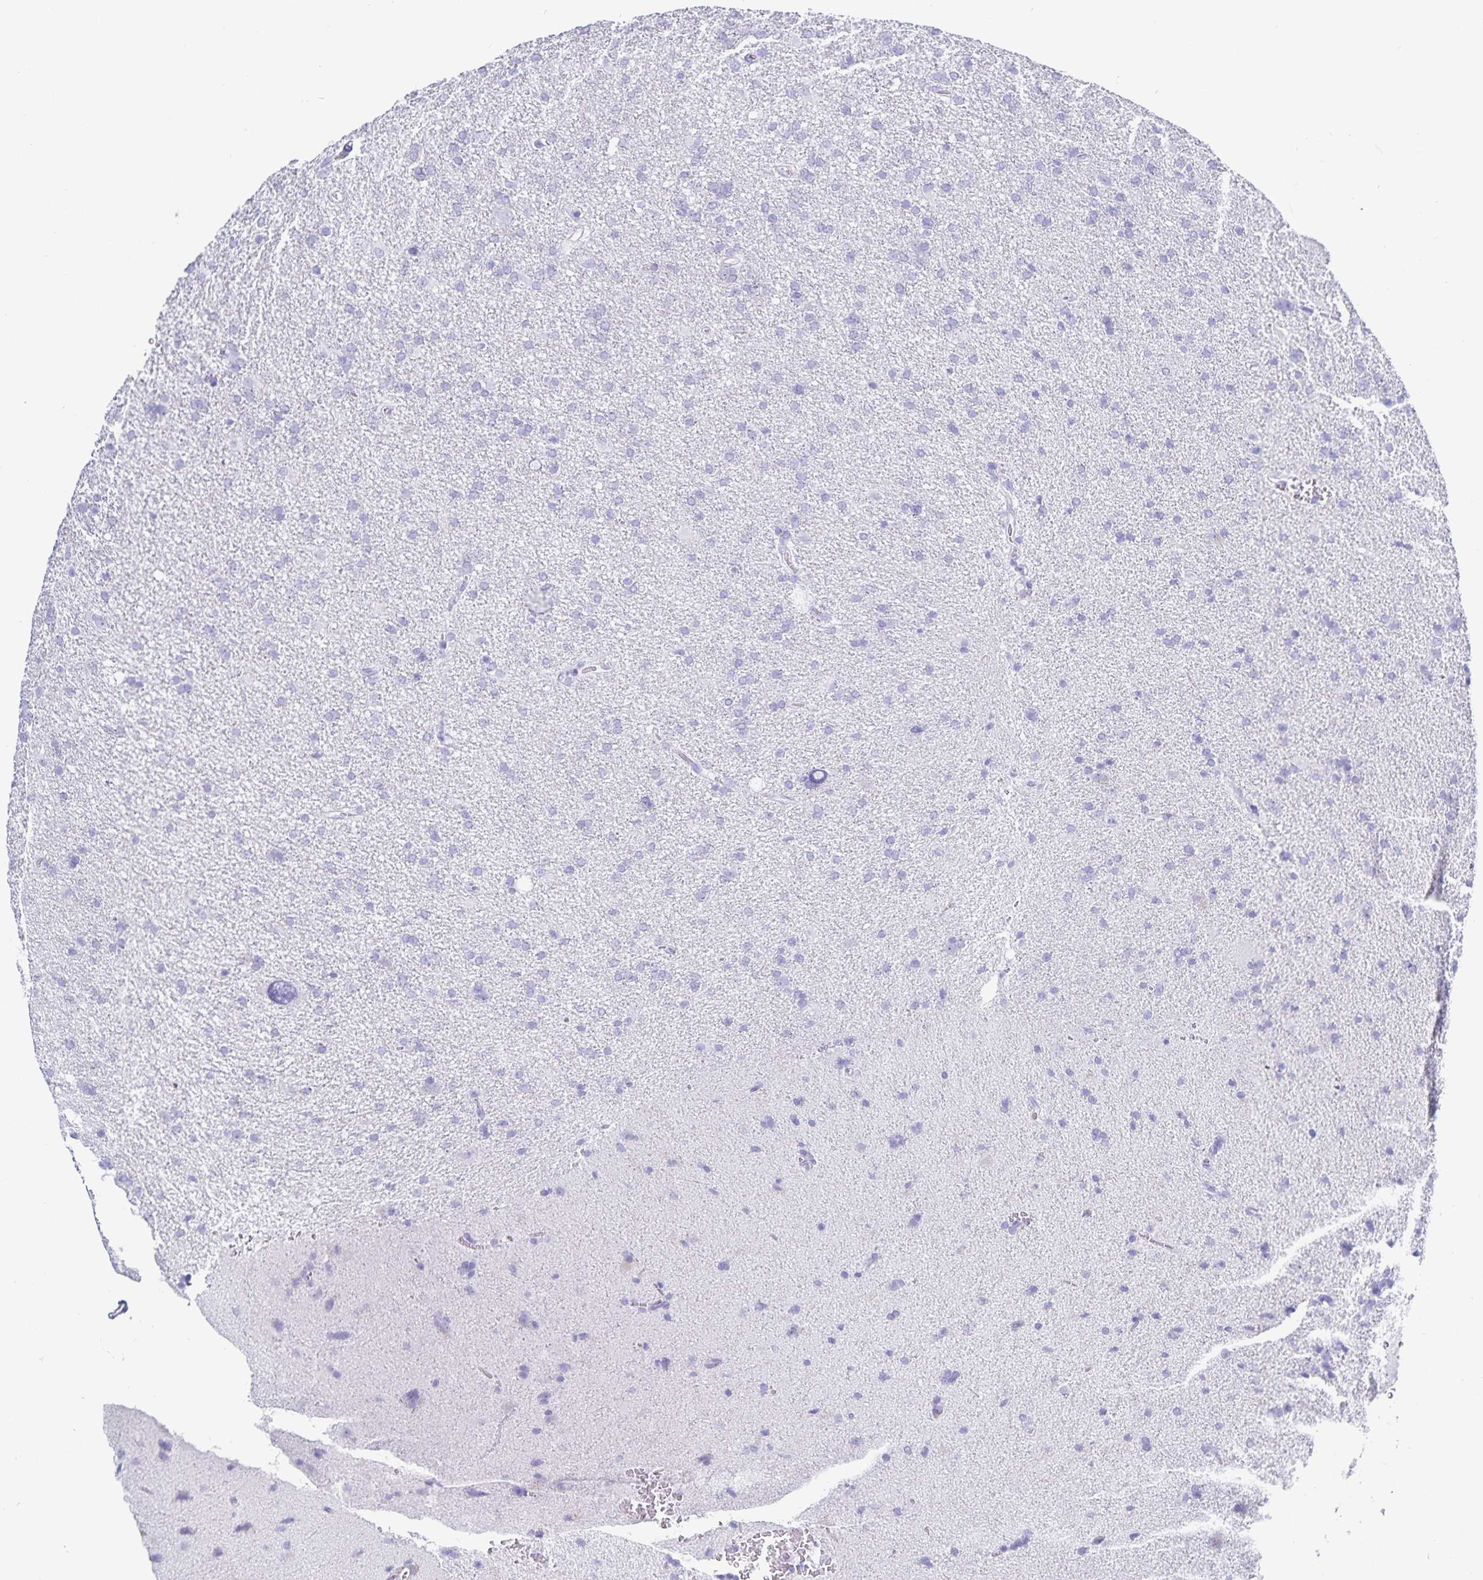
{"staining": {"intensity": "negative", "quantity": "none", "location": "none"}, "tissue": "glioma", "cell_type": "Tumor cells", "image_type": "cancer", "snomed": [{"axis": "morphology", "description": "Glioma, malignant, Low grade"}, {"axis": "topography", "description": "Brain"}], "caption": "Glioma was stained to show a protein in brown. There is no significant positivity in tumor cells. (Immunohistochemistry, brightfield microscopy, high magnification).", "gene": "C19orf73", "patient": {"sex": "male", "age": 66}}